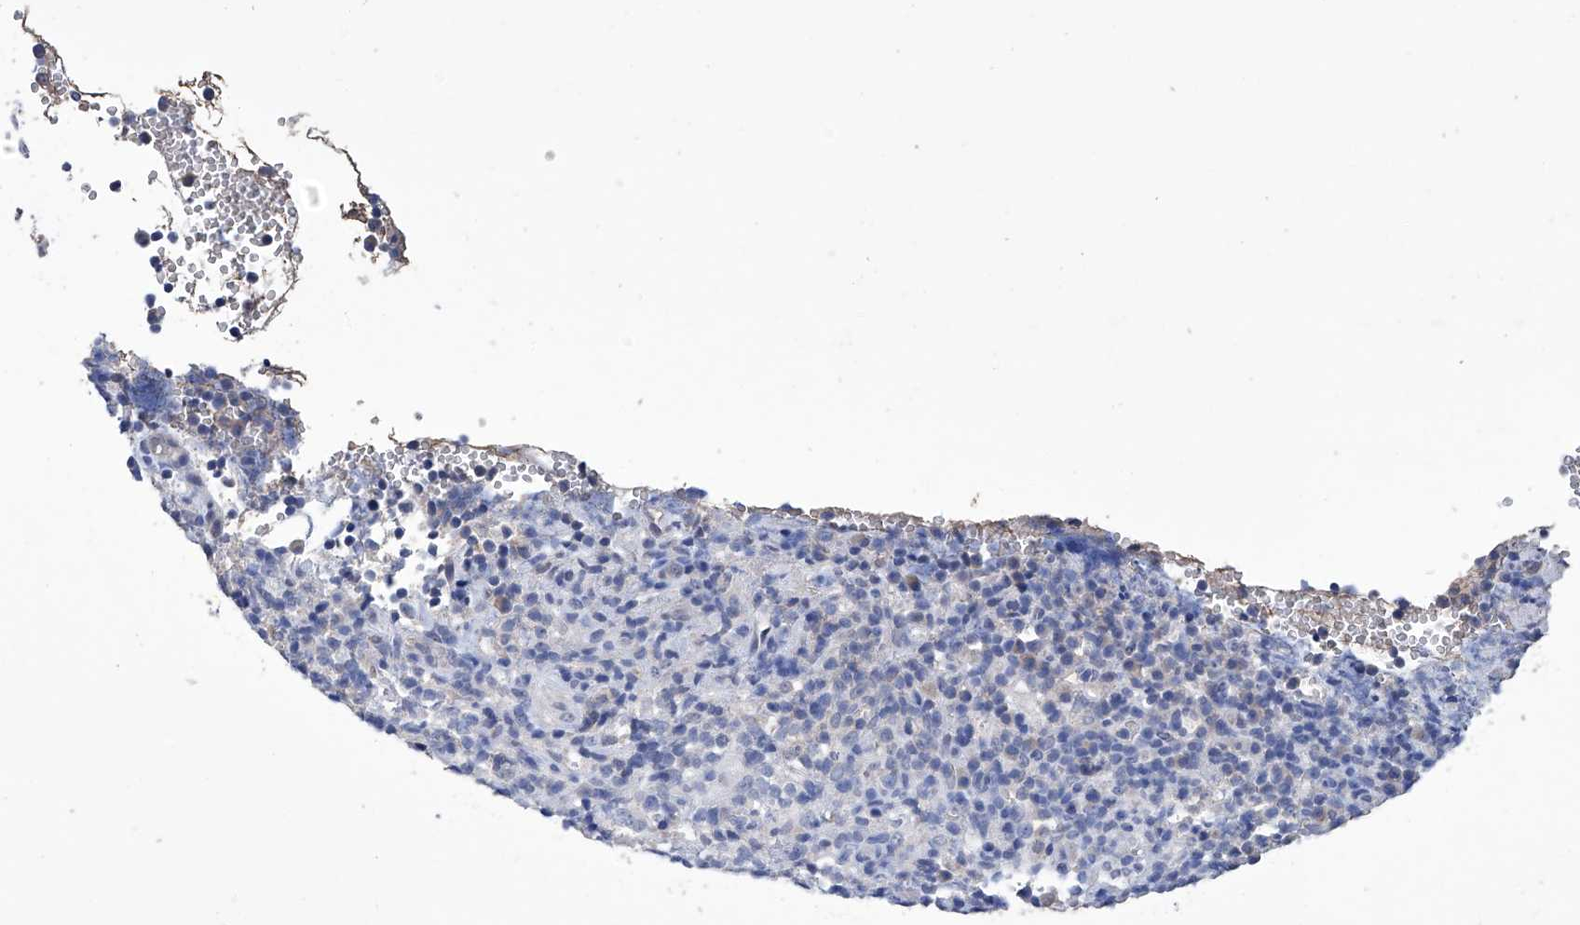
{"staining": {"intensity": "negative", "quantity": "none", "location": "none"}, "tissue": "lymphoma", "cell_type": "Tumor cells", "image_type": "cancer", "snomed": [{"axis": "morphology", "description": "Malignant lymphoma, non-Hodgkin's type, High grade"}, {"axis": "topography", "description": "Lymph node"}], "caption": "Human high-grade malignant lymphoma, non-Hodgkin's type stained for a protein using immunohistochemistry (IHC) displays no staining in tumor cells.", "gene": "GPT", "patient": {"sex": "female", "age": 76}}